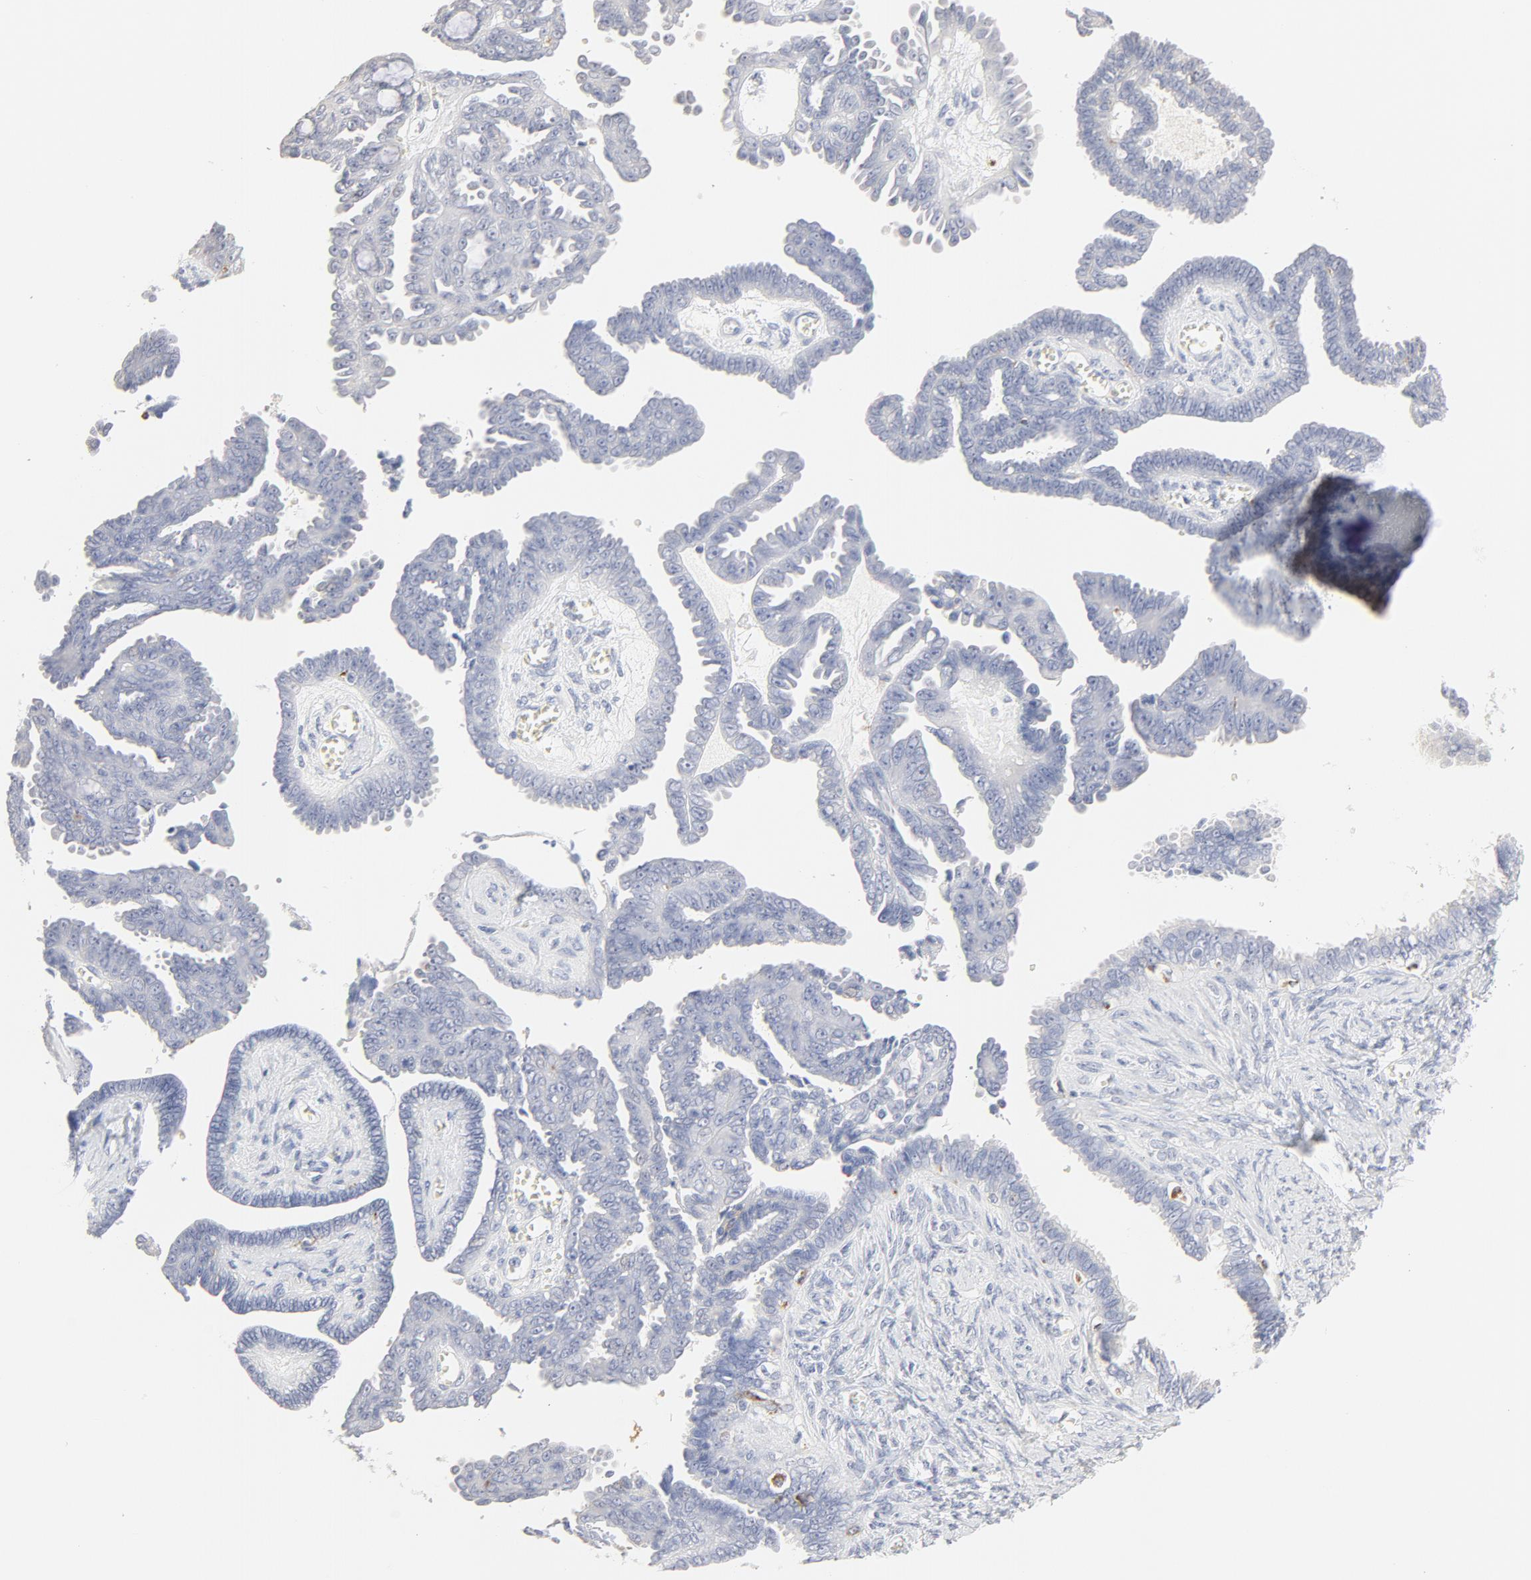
{"staining": {"intensity": "moderate", "quantity": "<25%", "location": "cytoplasmic/membranous"}, "tissue": "ovarian cancer", "cell_type": "Tumor cells", "image_type": "cancer", "snomed": [{"axis": "morphology", "description": "Cystadenocarcinoma, serous, NOS"}, {"axis": "topography", "description": "Ovary"}], "caption": "Ovarian cancer stained with DAB (3,3'-diaminobenzidine) IHC exhibits low levels of moderate cytoplasmic/membranous staining in approximately <25% of tumor cells.", "gene": "FCGBP", "patient": {"sex": "female", "age": 71}}